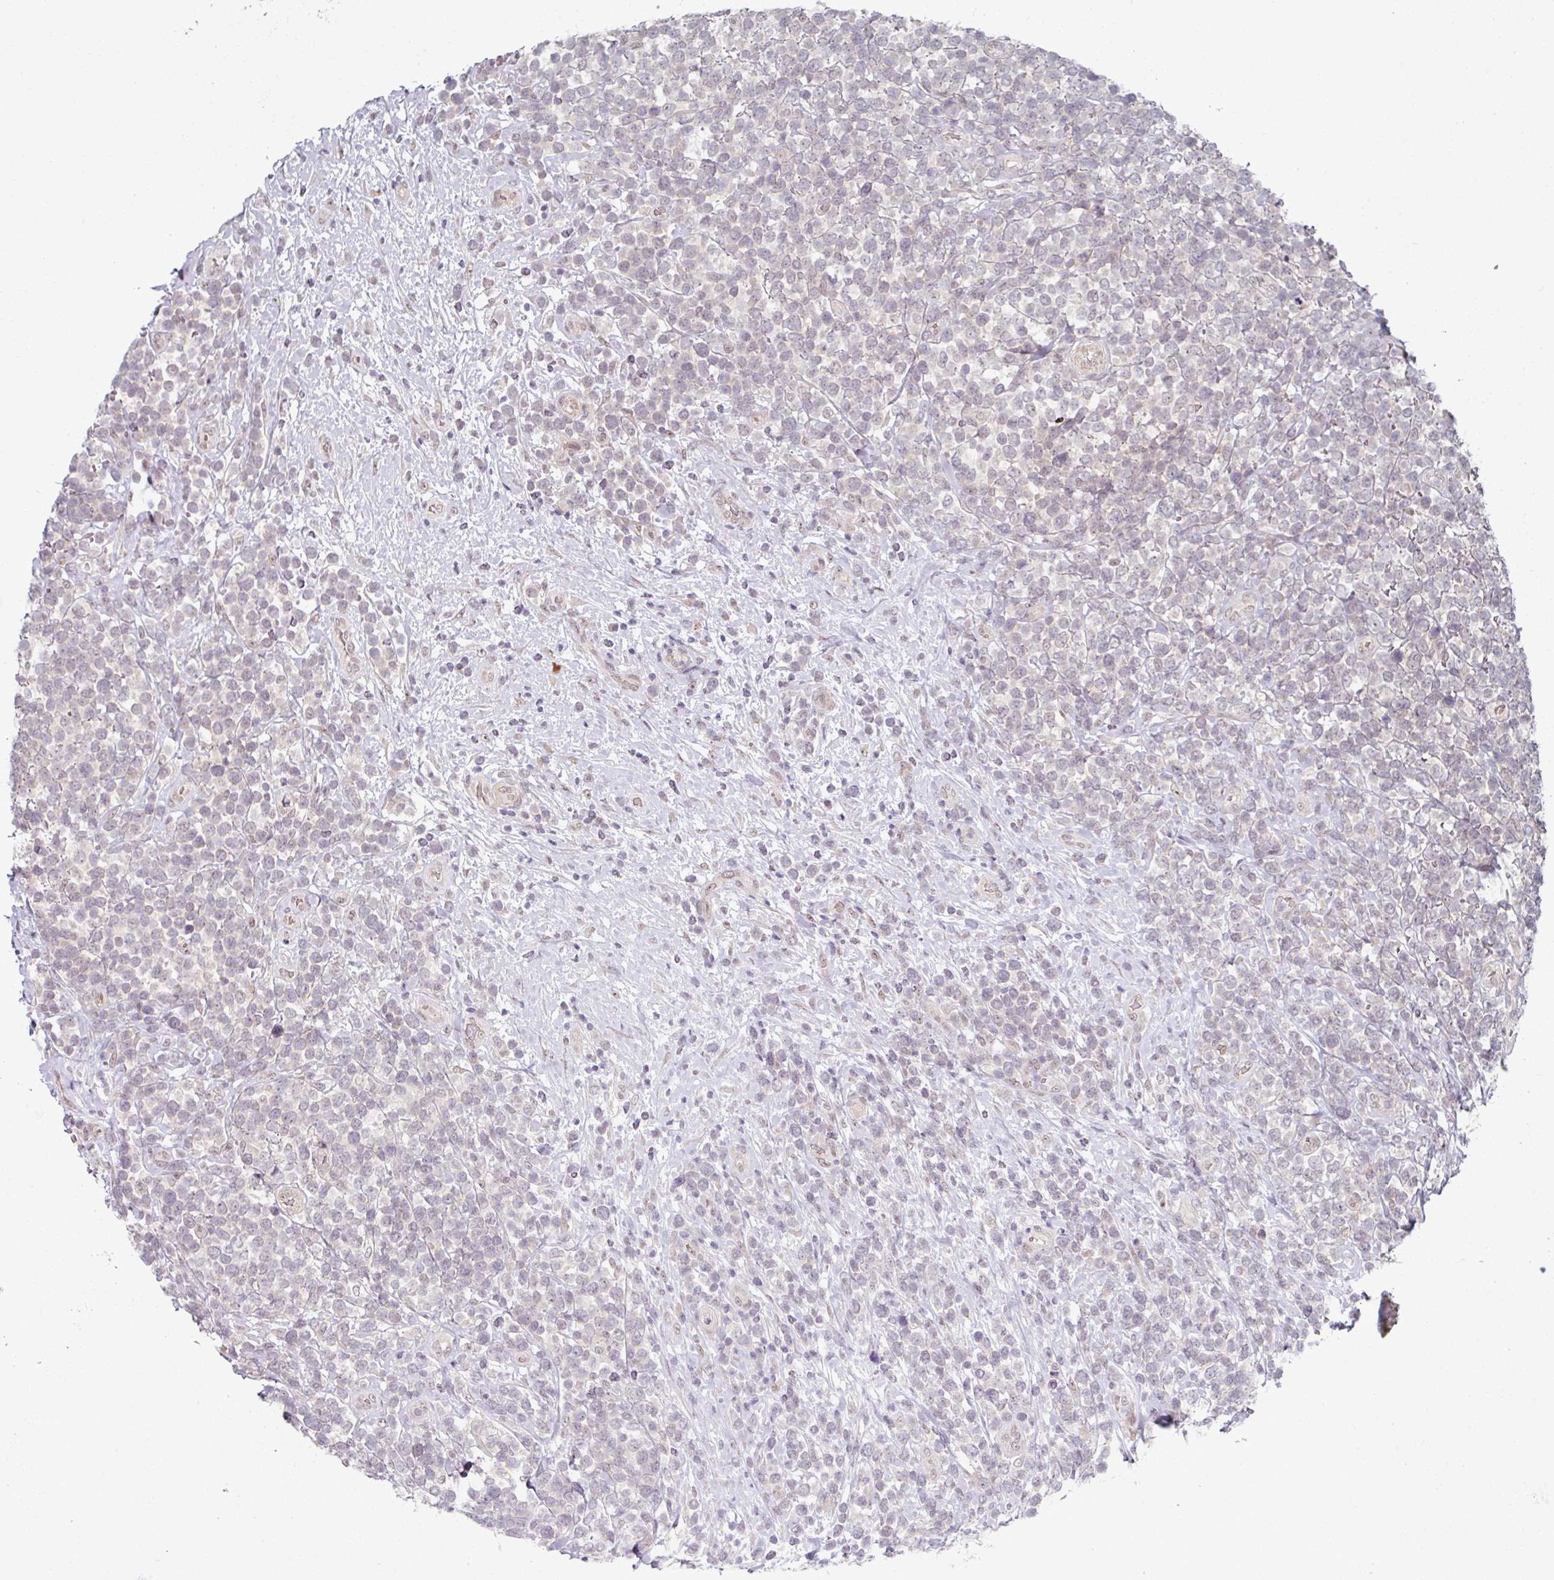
{"staining": {"intensity": "negative", "quantity": "none", "location": "none"}, "tissue": "lymphoma", "cell_type": "Tumor cells", "image_type": "cancer", "snomed": [{"axis": "morphology", "description": "Malignant lymphoma, non-Hodgkin's type, High grade"}, {"axis": "topography", "description": "Soft tissue"}], "caption": "An immunohistochemistry (IHC) micrograph of high-grade malignant lymphoma, non-Hodgkin's type is shown. There is no staining in tumor cells of high-grade malignant lymphoma, non-Hodgkin's type. (Stains: DAB IHC with hematoxylin counter stain, Microscopy: brightfield microscopy at high magnification).", "gene": "TMCC1", "patient": {"sex": "female", "age": 56}}